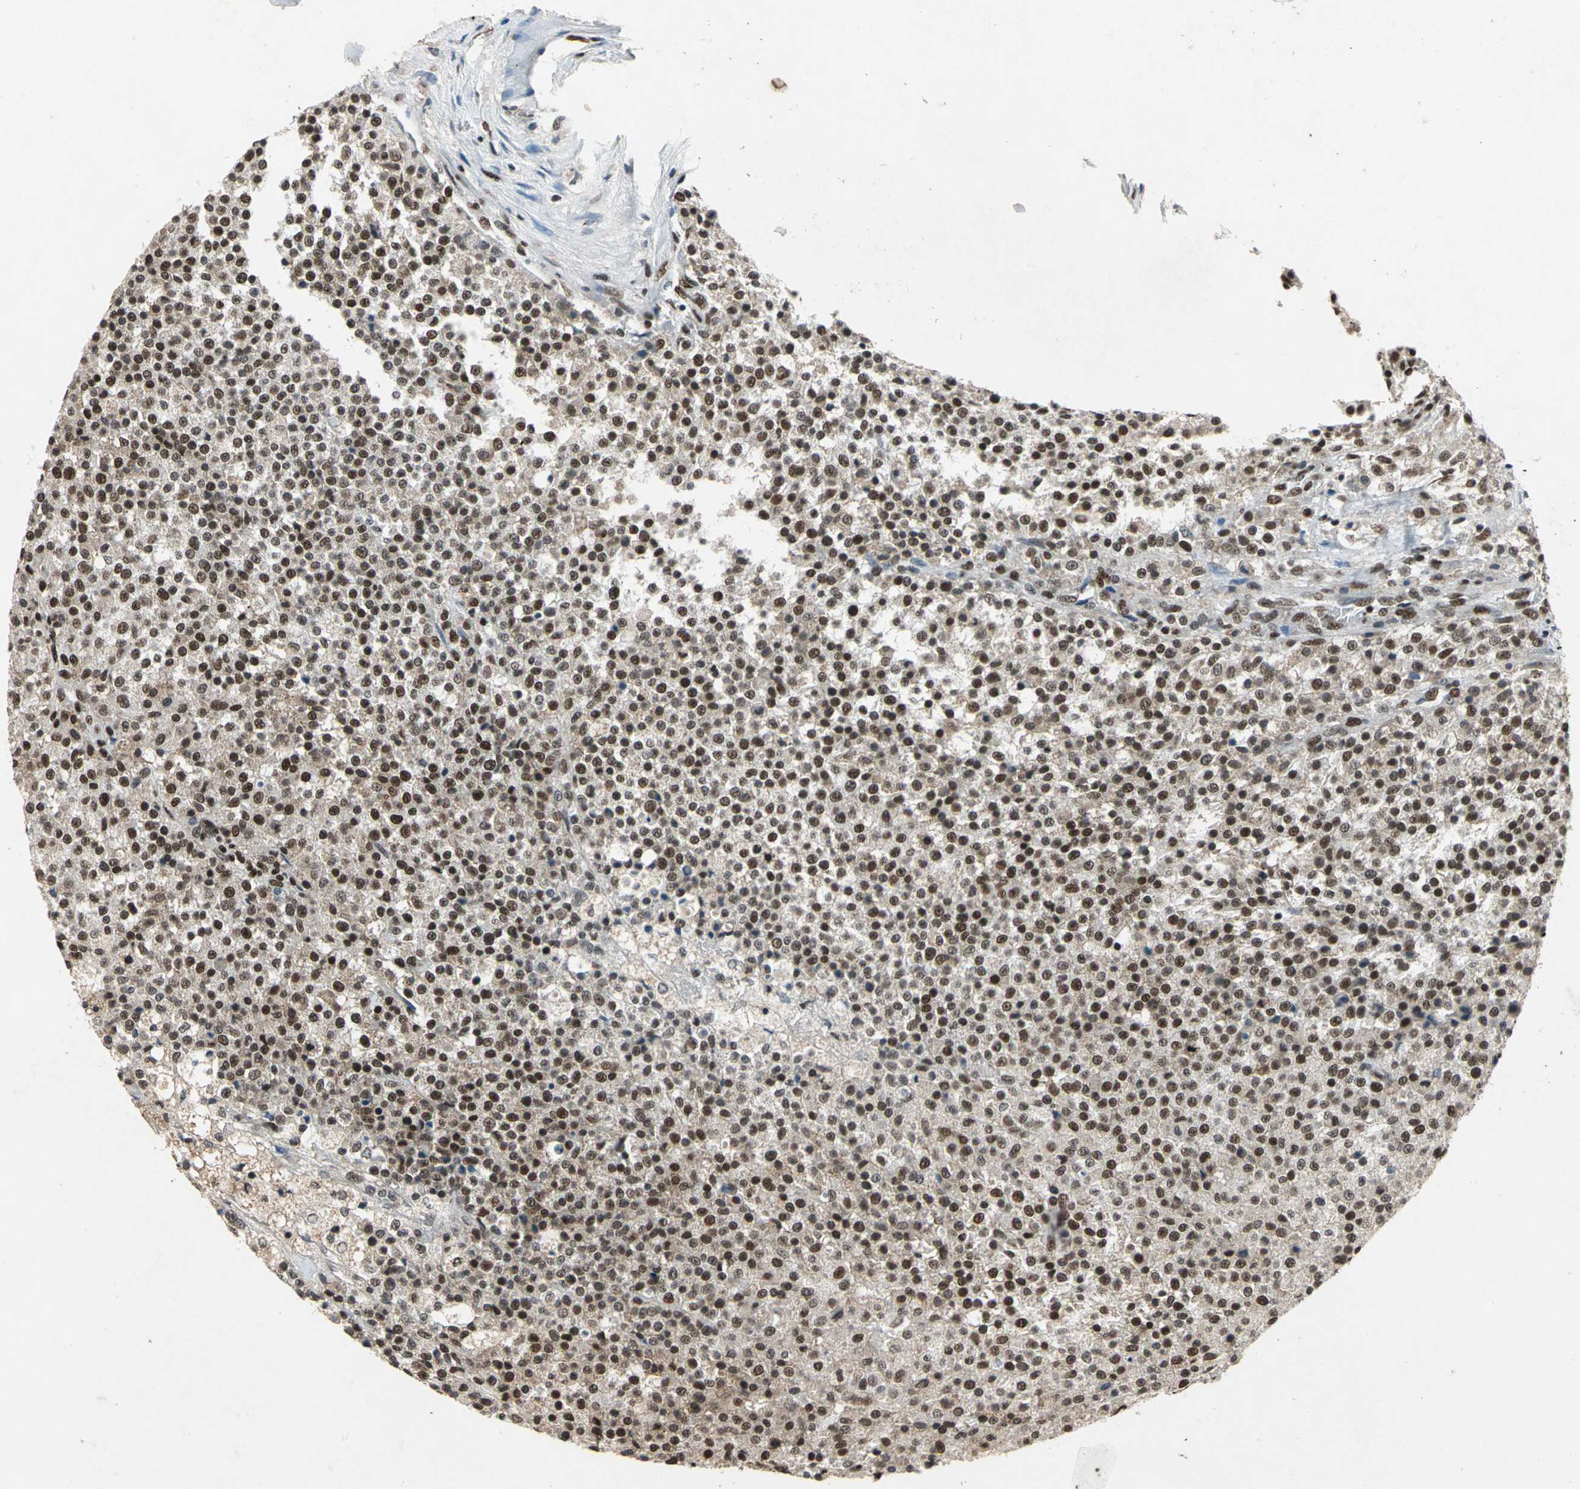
{"staining": {"intensity": "strong", "quantity": ">75%", "location": "nuclear"}, "tissue": "testis cancer", "cell_type": "Tumor cells", "image_type": "cancer", "snomed": [{"axis": "morphology", "description": "Seminoma, NOS"}, {"axis": "topography", "description": "Testis"}], "caption": "Seminoma (testis) stained with a protein marker shows strong staining in tumor cells.", "gene": "MTA2", "patient": {"sex": "male", "age": 59}}